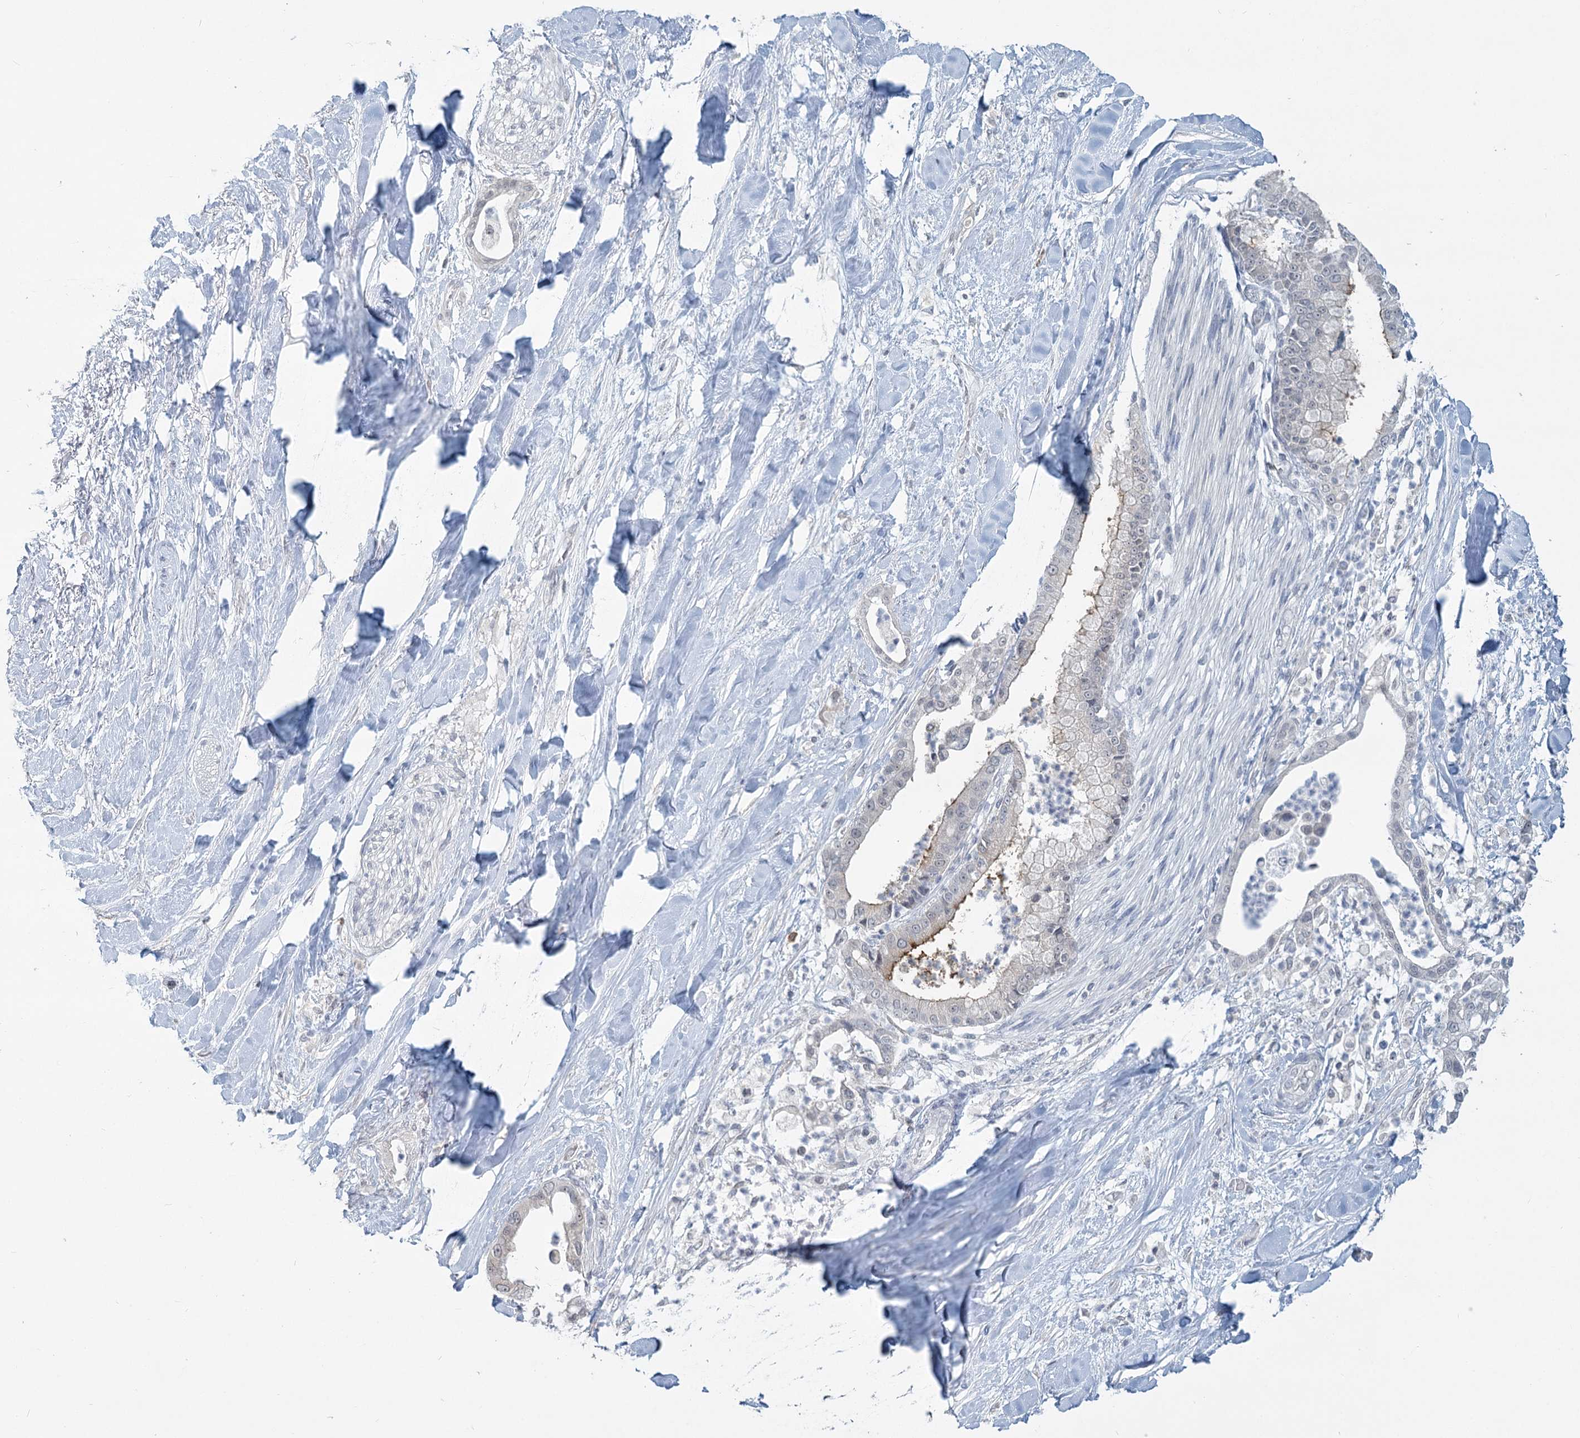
{"staining": {"intensity": "moderate", "quantity": "<25%", "location": "cytoplasmic/membranous"}, "tissue": "liver cancer", "cell_type": "Tumor cells", "image_type": "cancer", "snomed": [{"axis": "morphology", "description": "Cholangiocarcinoma"}, {"axis": "topography", "description": "Liver"}], "caption": "Moderate cytoplasmic/membranous positivity for a protein is appreciated in approximately <25% of tumor cells of liver cancer using immunohistochemistry.", "gene": "SLC9A3", "patient": {"sex": "female", "age": 54}}